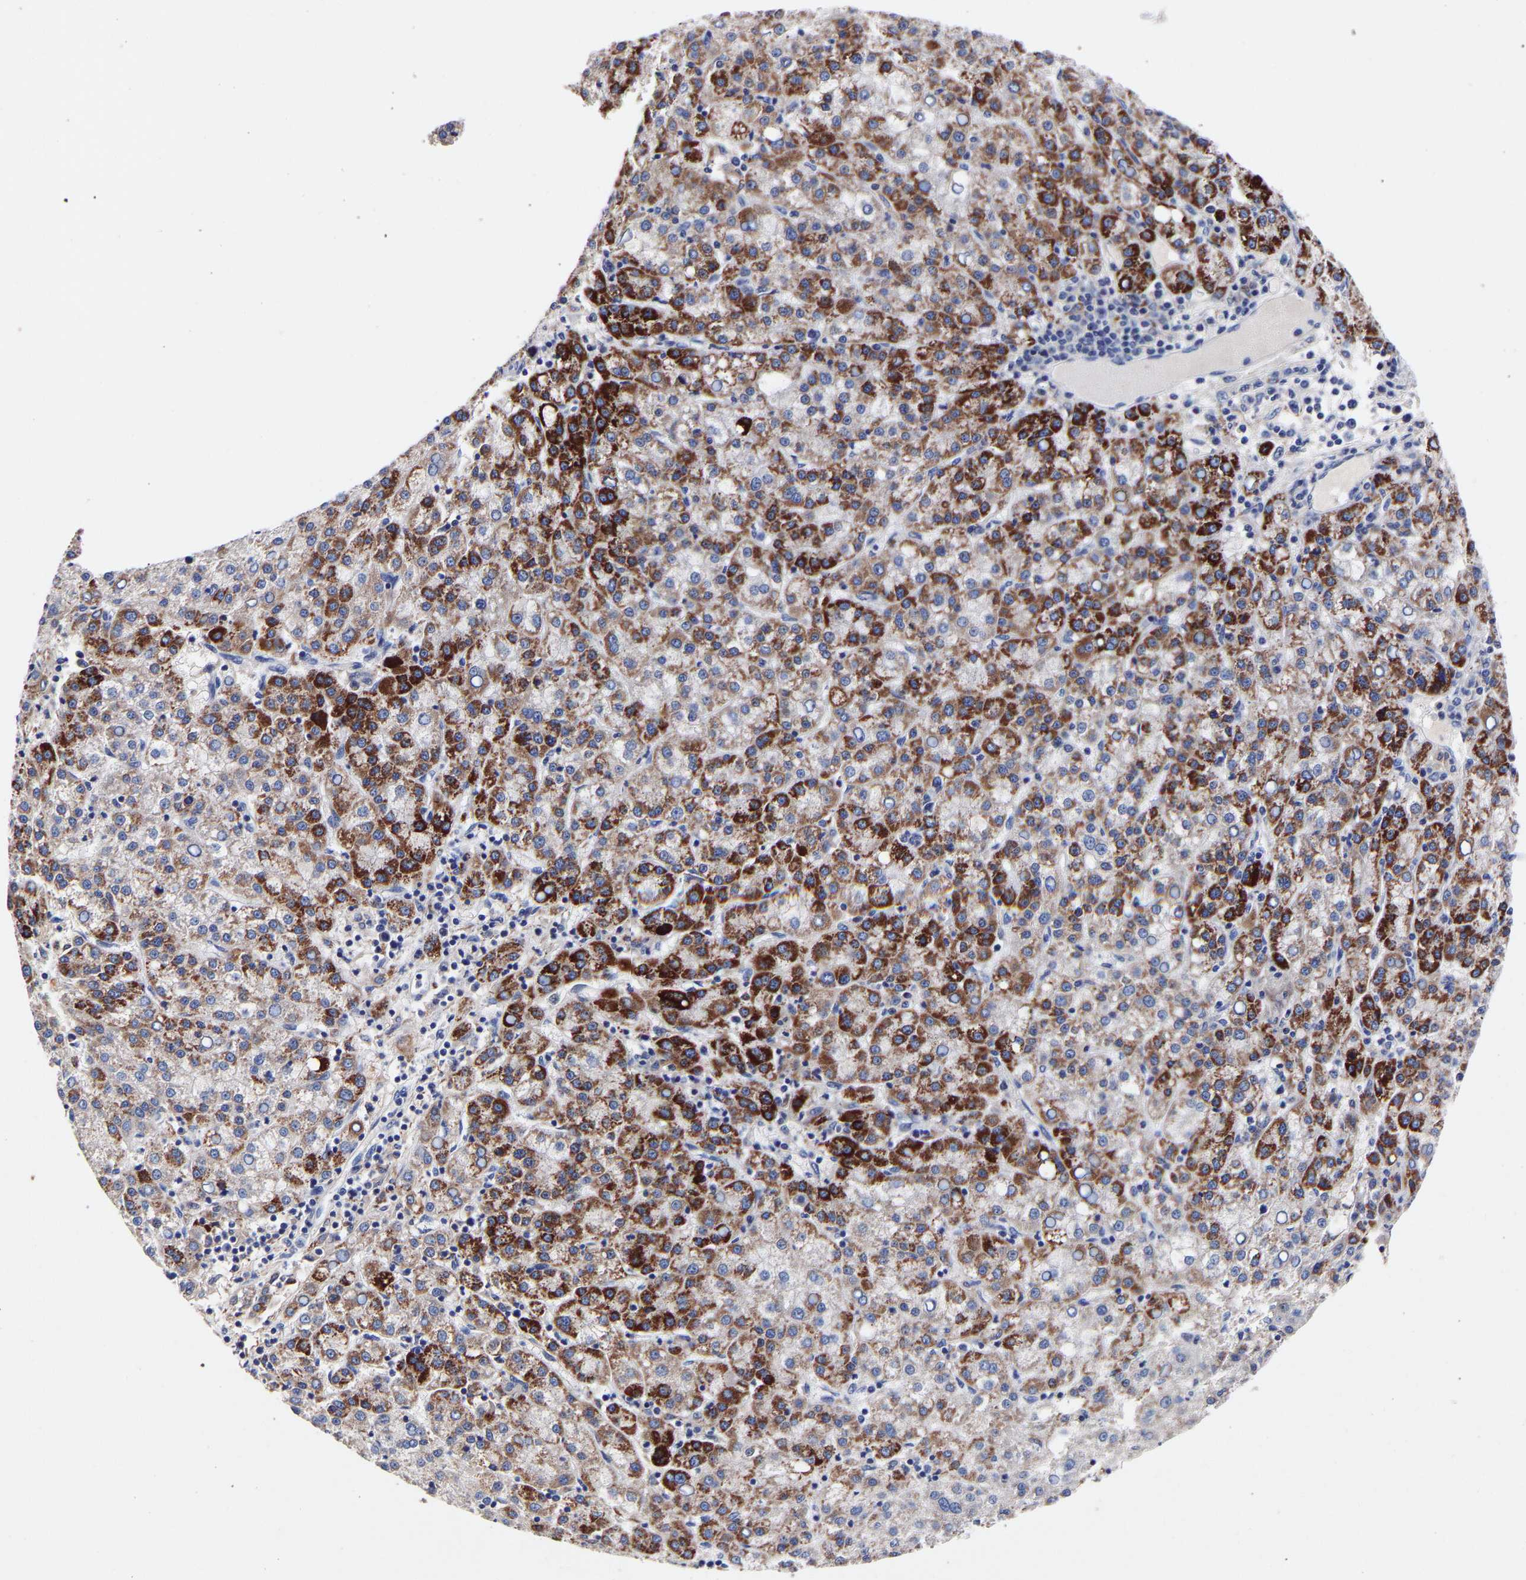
{"staining": {"intensity": "strong", "quantity": ">75%", "location": "cytoplasmic/membranous"}, "tissue": "liver cancer", "cell_type": "Tumor cells", "image_type": "cancer", "snomed": [{"axis": "morphology", "description": "Carcinoma, Hepatocellular, NOS"}, {"axis": "topography", "description": "Liver"}], "caption": "This is an image of IHC staining of hepatocellular carcinoma (liver), which shows strong expression in the cytoplasmic/membranous of tumor cells.", "gene": "SEM1", "patient": {"sex": "female", "age": 58}}